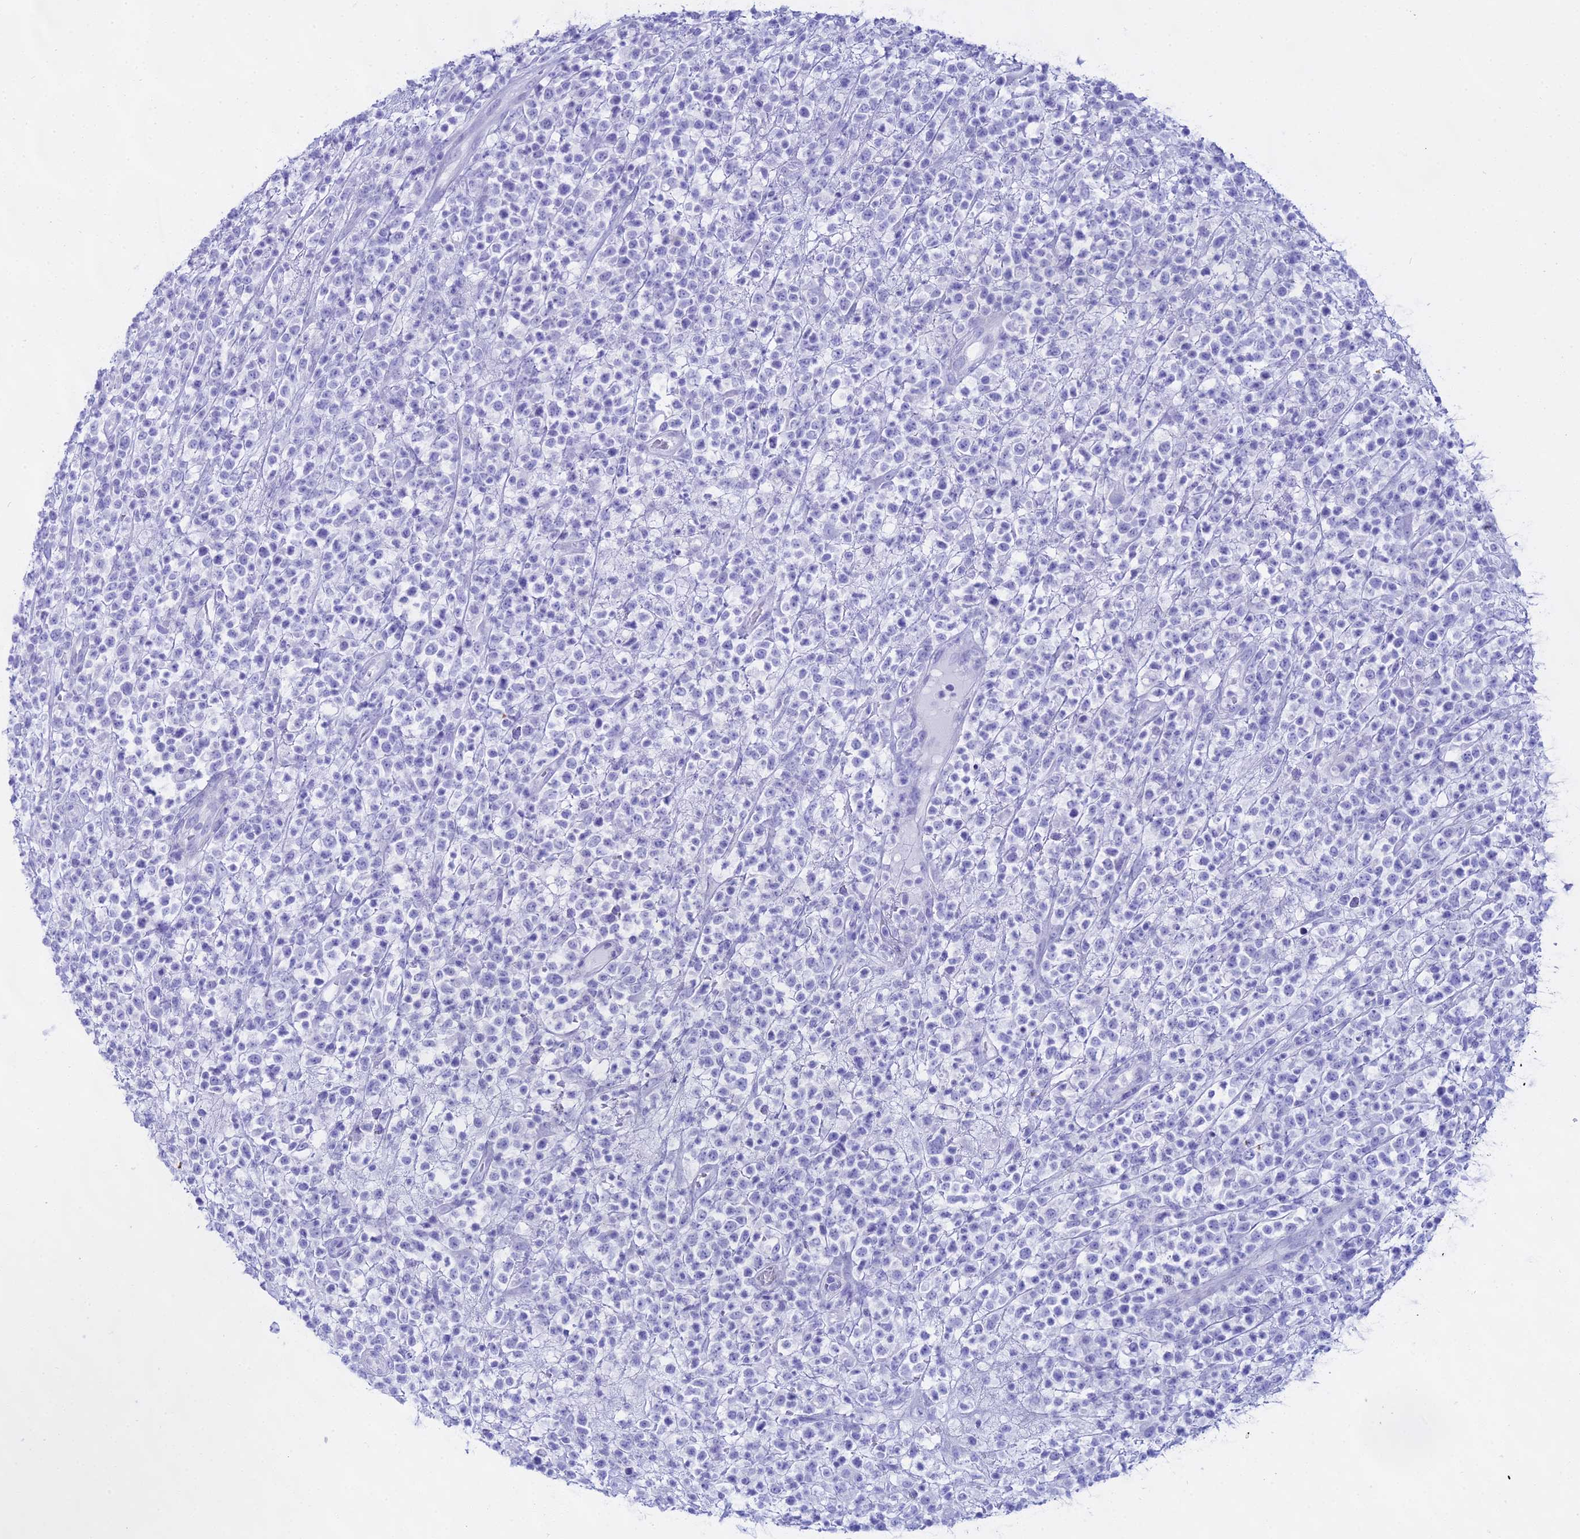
{"staining": {"intensity": "negative", "quantity": "none", "location": "none"}, "tissue": "lymphoma", "cell_type": "Tumor cells", "image_type": "cancer", "snomed": [{"axis": "morphology", "description": "Malignant lymphoma, non-Hodgkin's type, High grade"}, {"axis": "topography", "description": "Colon"}], "caption": "Immunohistochemistry (IHC) of human malignant lymphoma, non-Hodgkin's type (high-grade) demonstrates no positivity in tumor cells. (Brightfield microscopy of DAB (3,3'-diaminobenzidine) immunohistochemistry (IHC) at high magnification).", "gene": "CGB2", "patient": {"sex": "female", "age": 53}}